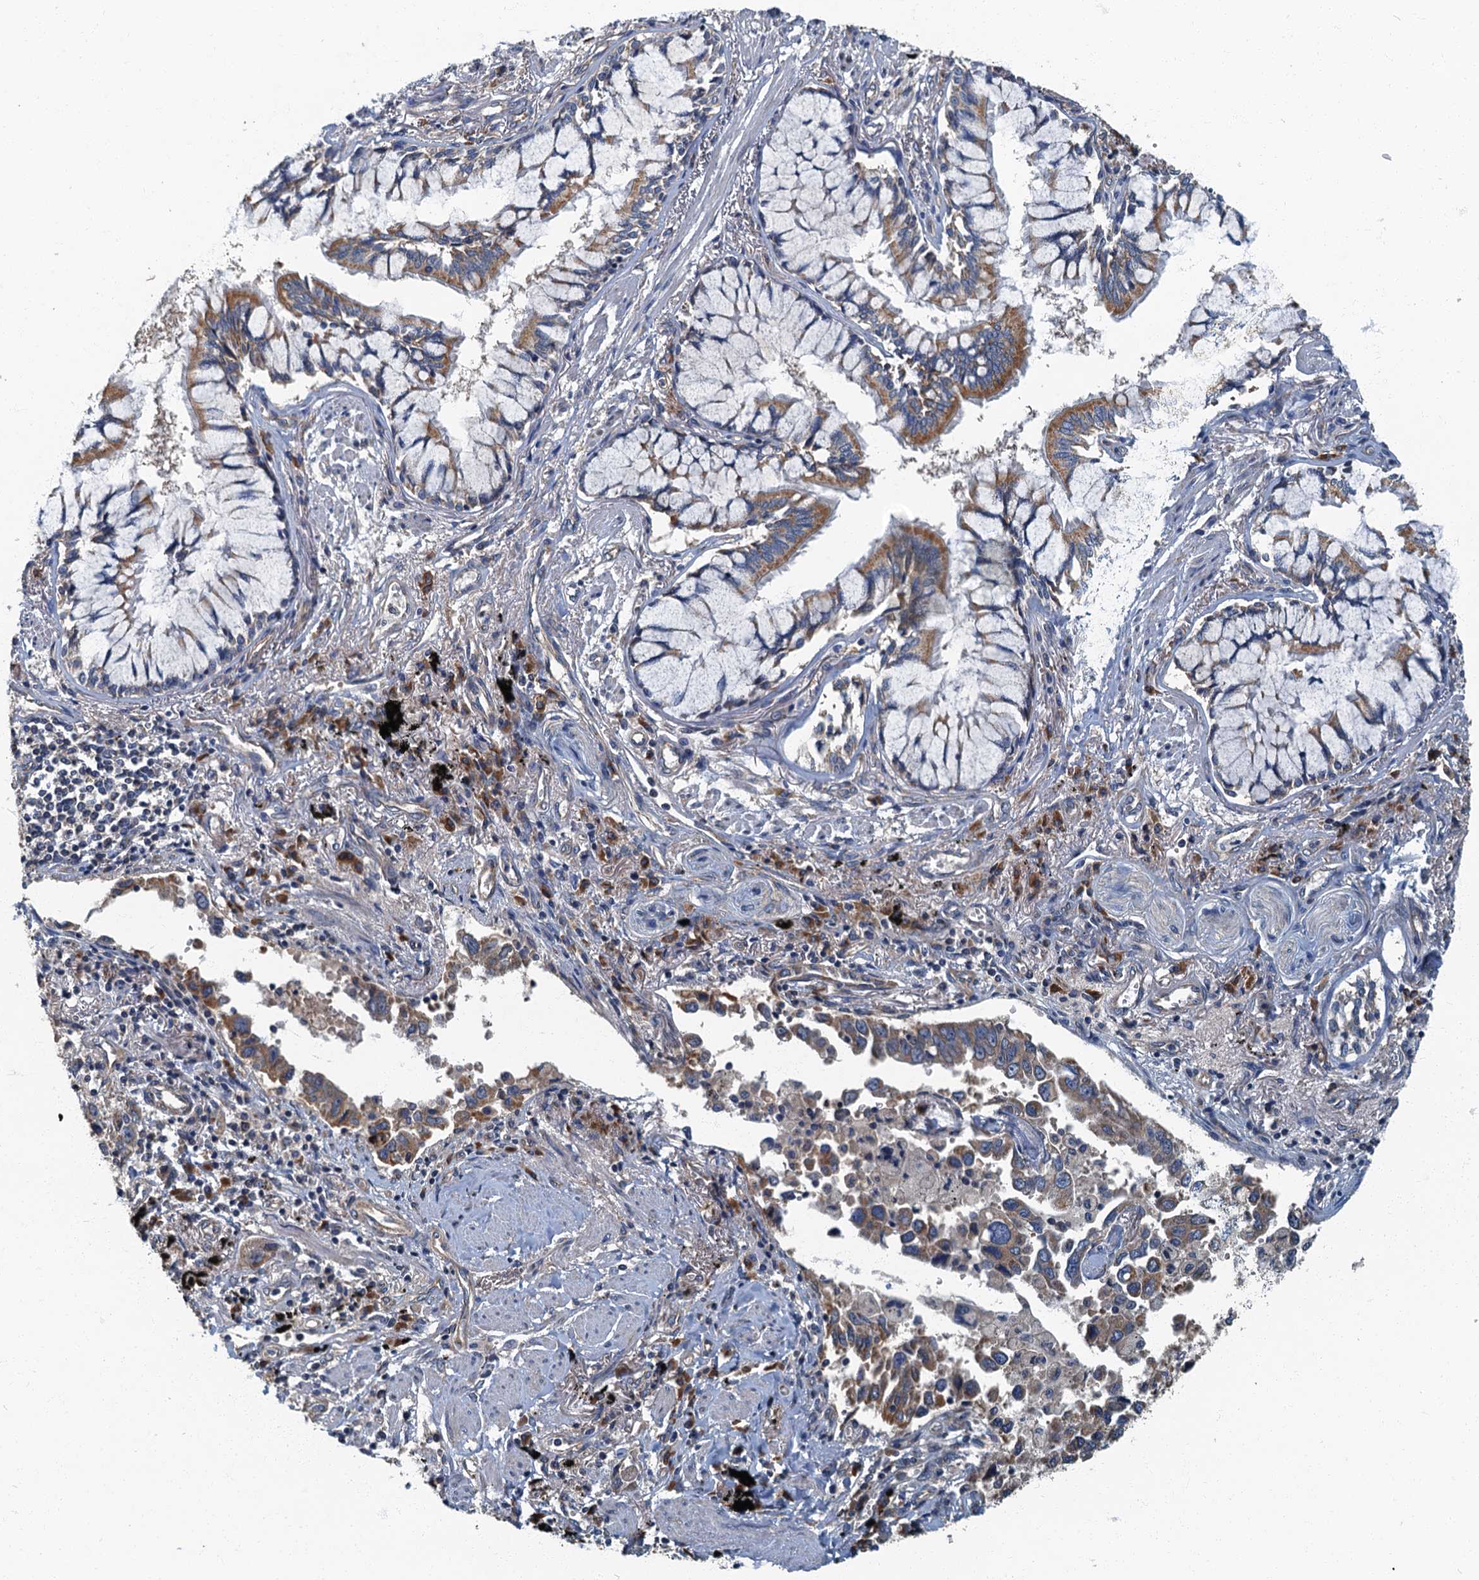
{"staining": {"intensity": "moderate", "quantity": ">75%", "location": "cytoplasmic/membranous"}, "tissue": "lung cancer", "cell_type": "Tumor cells", "image_type": "cancer", "snomed": [{"axis": "morphology", "description": "Adenocarcinoma, NOS"}, {"axis": "topography", "description": "Lung"}], "caption": "Immunohistochemistry of human lung cancer shows medium levels of moderate cytoplasmic/membranous staining in about >75% of tumor cells.", "gene": "DDX49", "patient": {"sex": "male", "age": 67}}